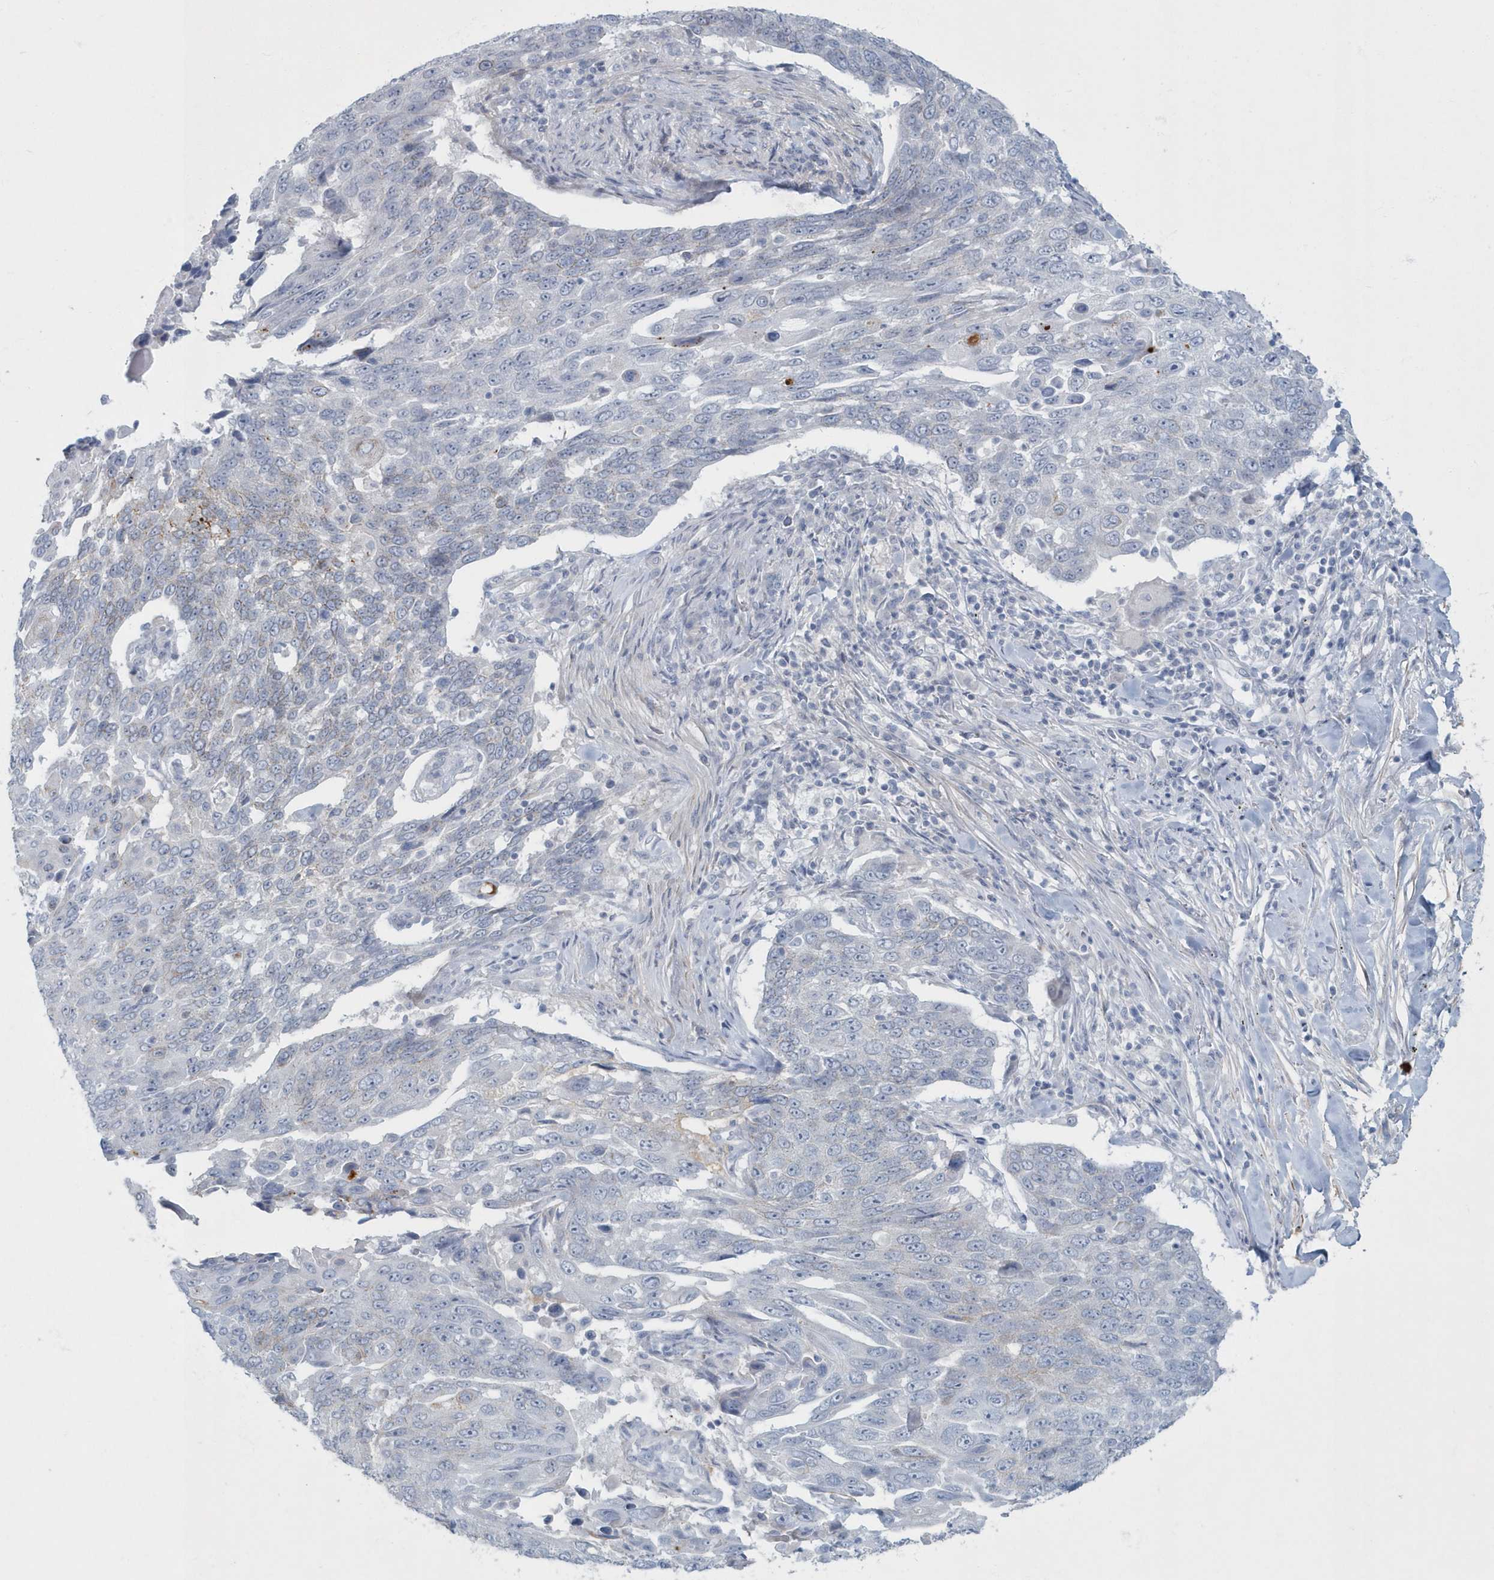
{"staining": {"intensity": "negative", "quantity": "none", "location": "none"}, "tissue": "lung cancer", "cell_type": "Tumor cells", "image_type": "cancer", "snomed": [{"axis": "morphology", "description": "Squamous cell carcinoma, NOS"}, {"axis": "topography", "description": "Lung"}], "caption": "A histopathology image of human lung cancer (squamous cell carcinoma) is negative for staining in tumor cells.", "gene": "MYOT", "patient": {"sex": "male", "age": 66}}